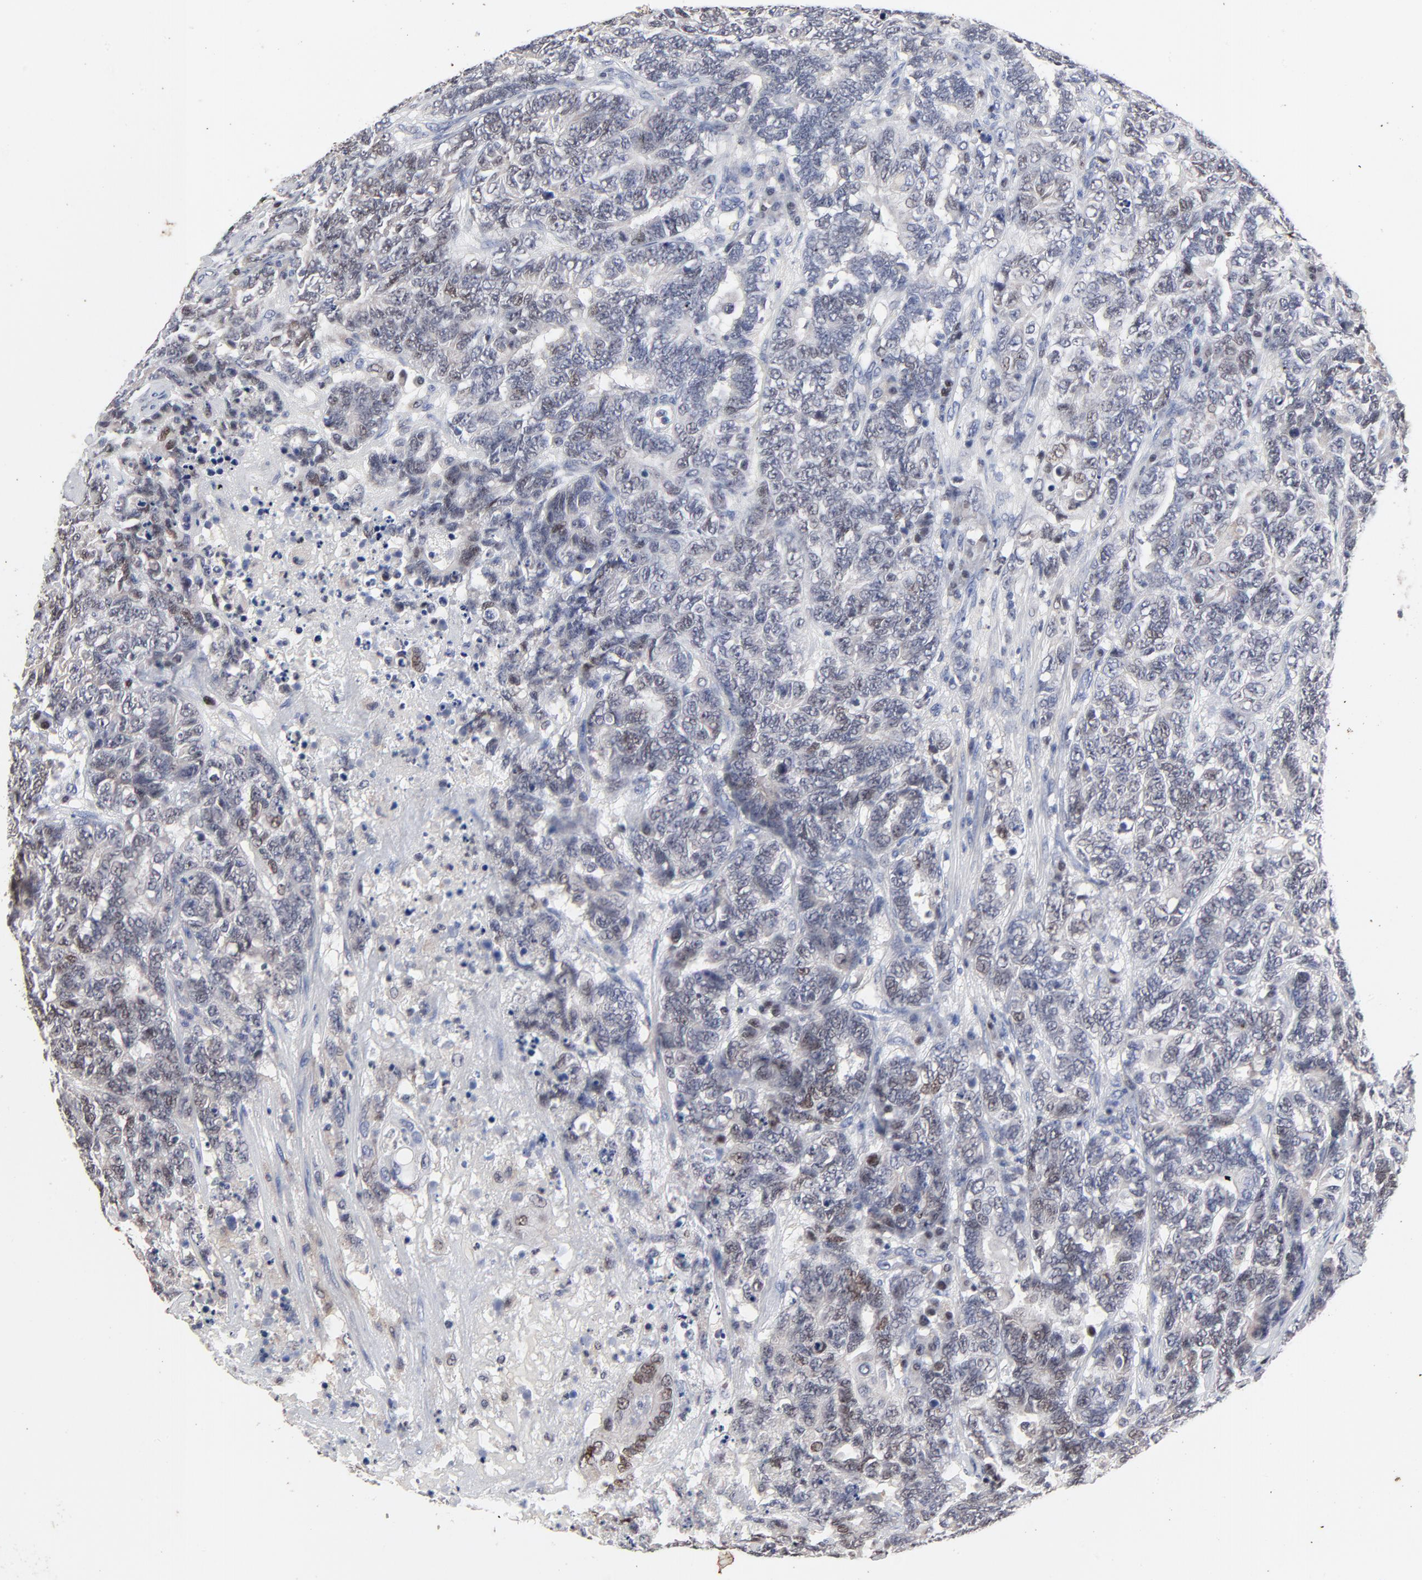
{"staining": {"intensity": "weak", "quantity": "<25%", "location": "nuclear"}, "tissue": "testis cancer", "cell_type": "Tumor cells", "image_type": "cancer", "snomed": [{"axis": "morphology", "description": "Carcinoma, Embryonal, NOS"}, {"axis": "topography", "description": "Testis"}], "caption": "This is a photomicrograph of IHC staining of testis cancer, which shows no expression in tumor cells.", "gene": "AADAC", "patient": {"sex": "male", "age": 26}}